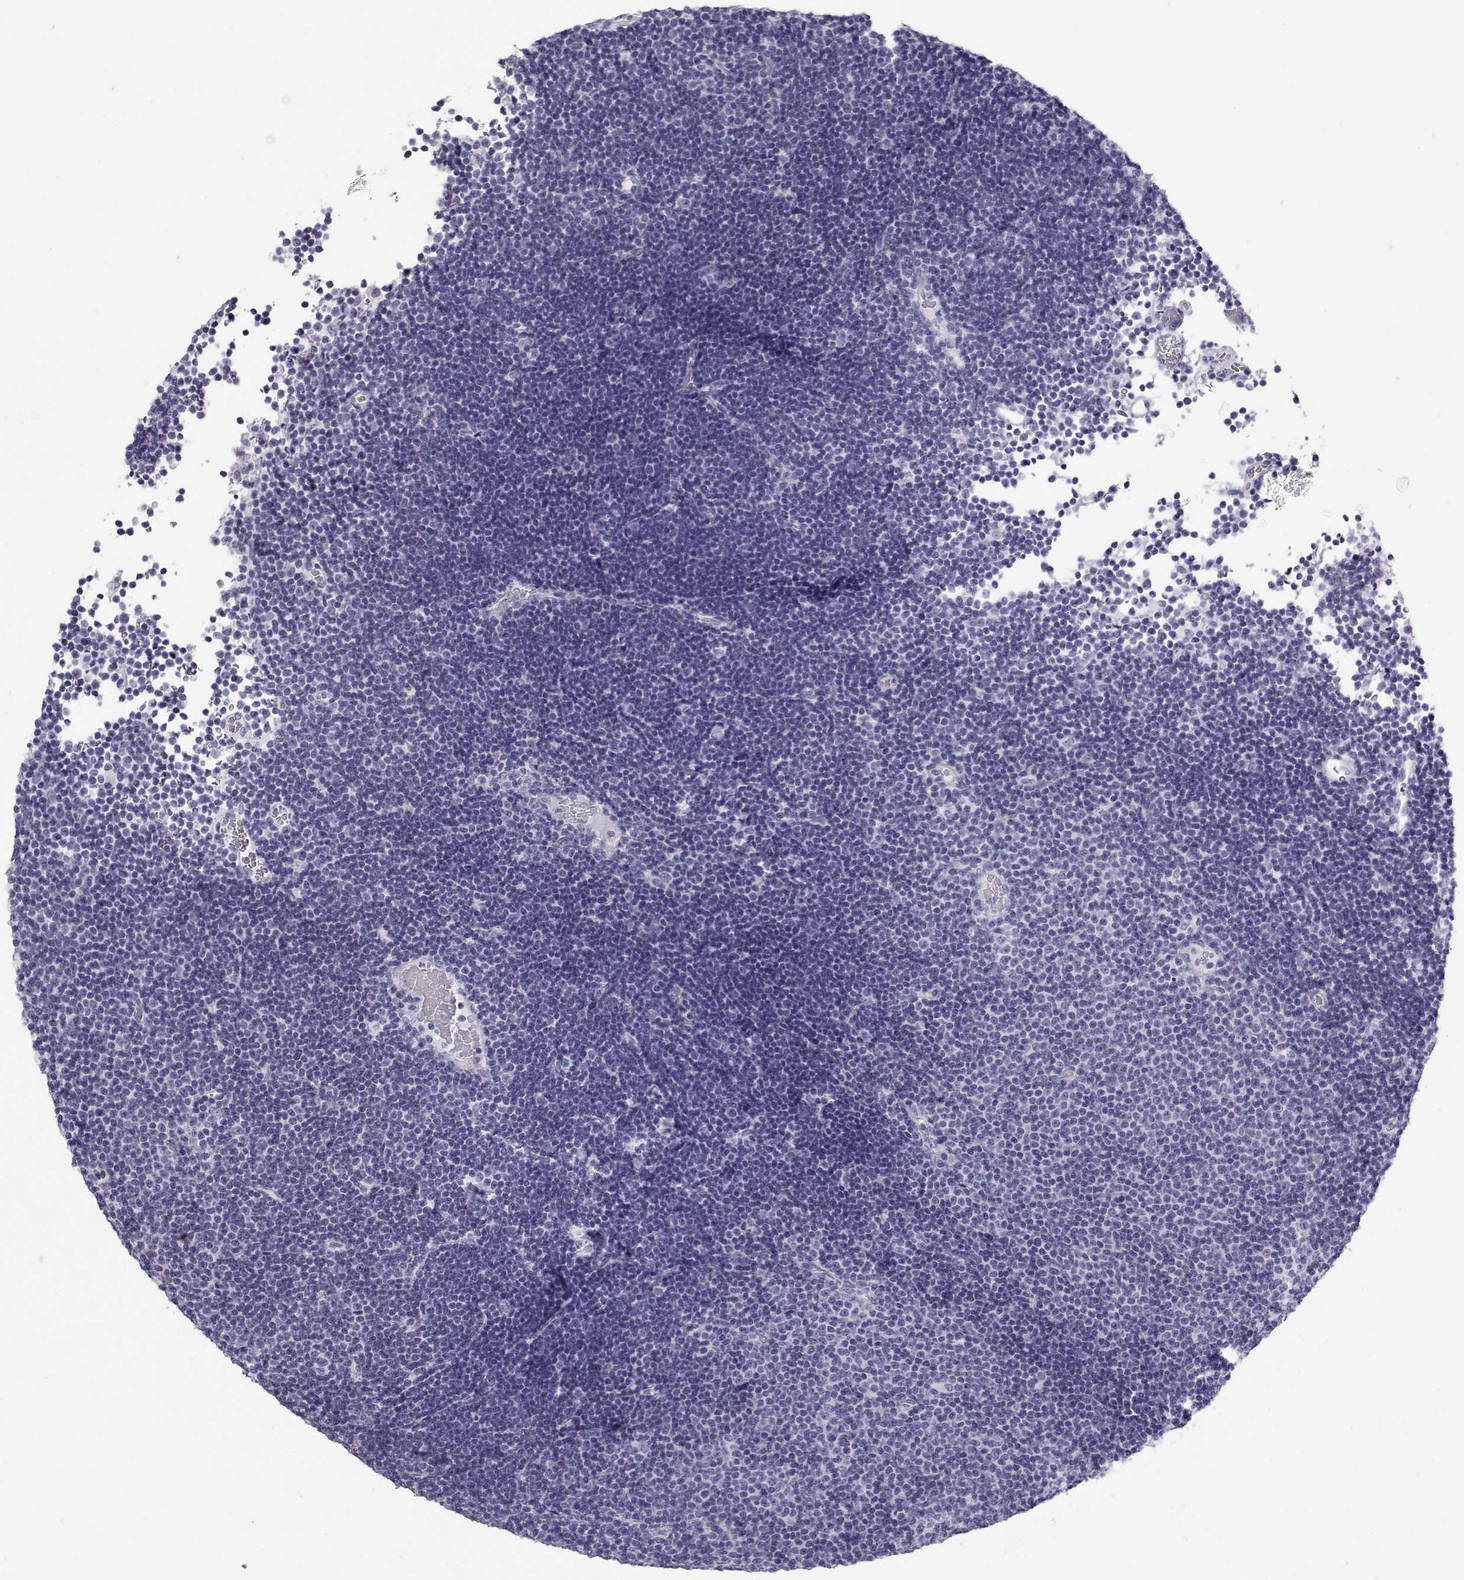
{"staining": {"intensity": "negative", "quantity": "none", "location": "none"}, "tissue": "lymphoma", "cell_type": "Tumor cells", "image_type": "cancer", "snomed": [{"axis": "morphology", "description": "Malignant lymphoma, non-Hodgkin's type, Low grade"}, {"axis": "topography", "description": "Brain"}], "caption": "Tumor cells are negative for protein expression in human lymphoma.", "gene": "RD3", "patient": {"sex": "female", "age": 66}}